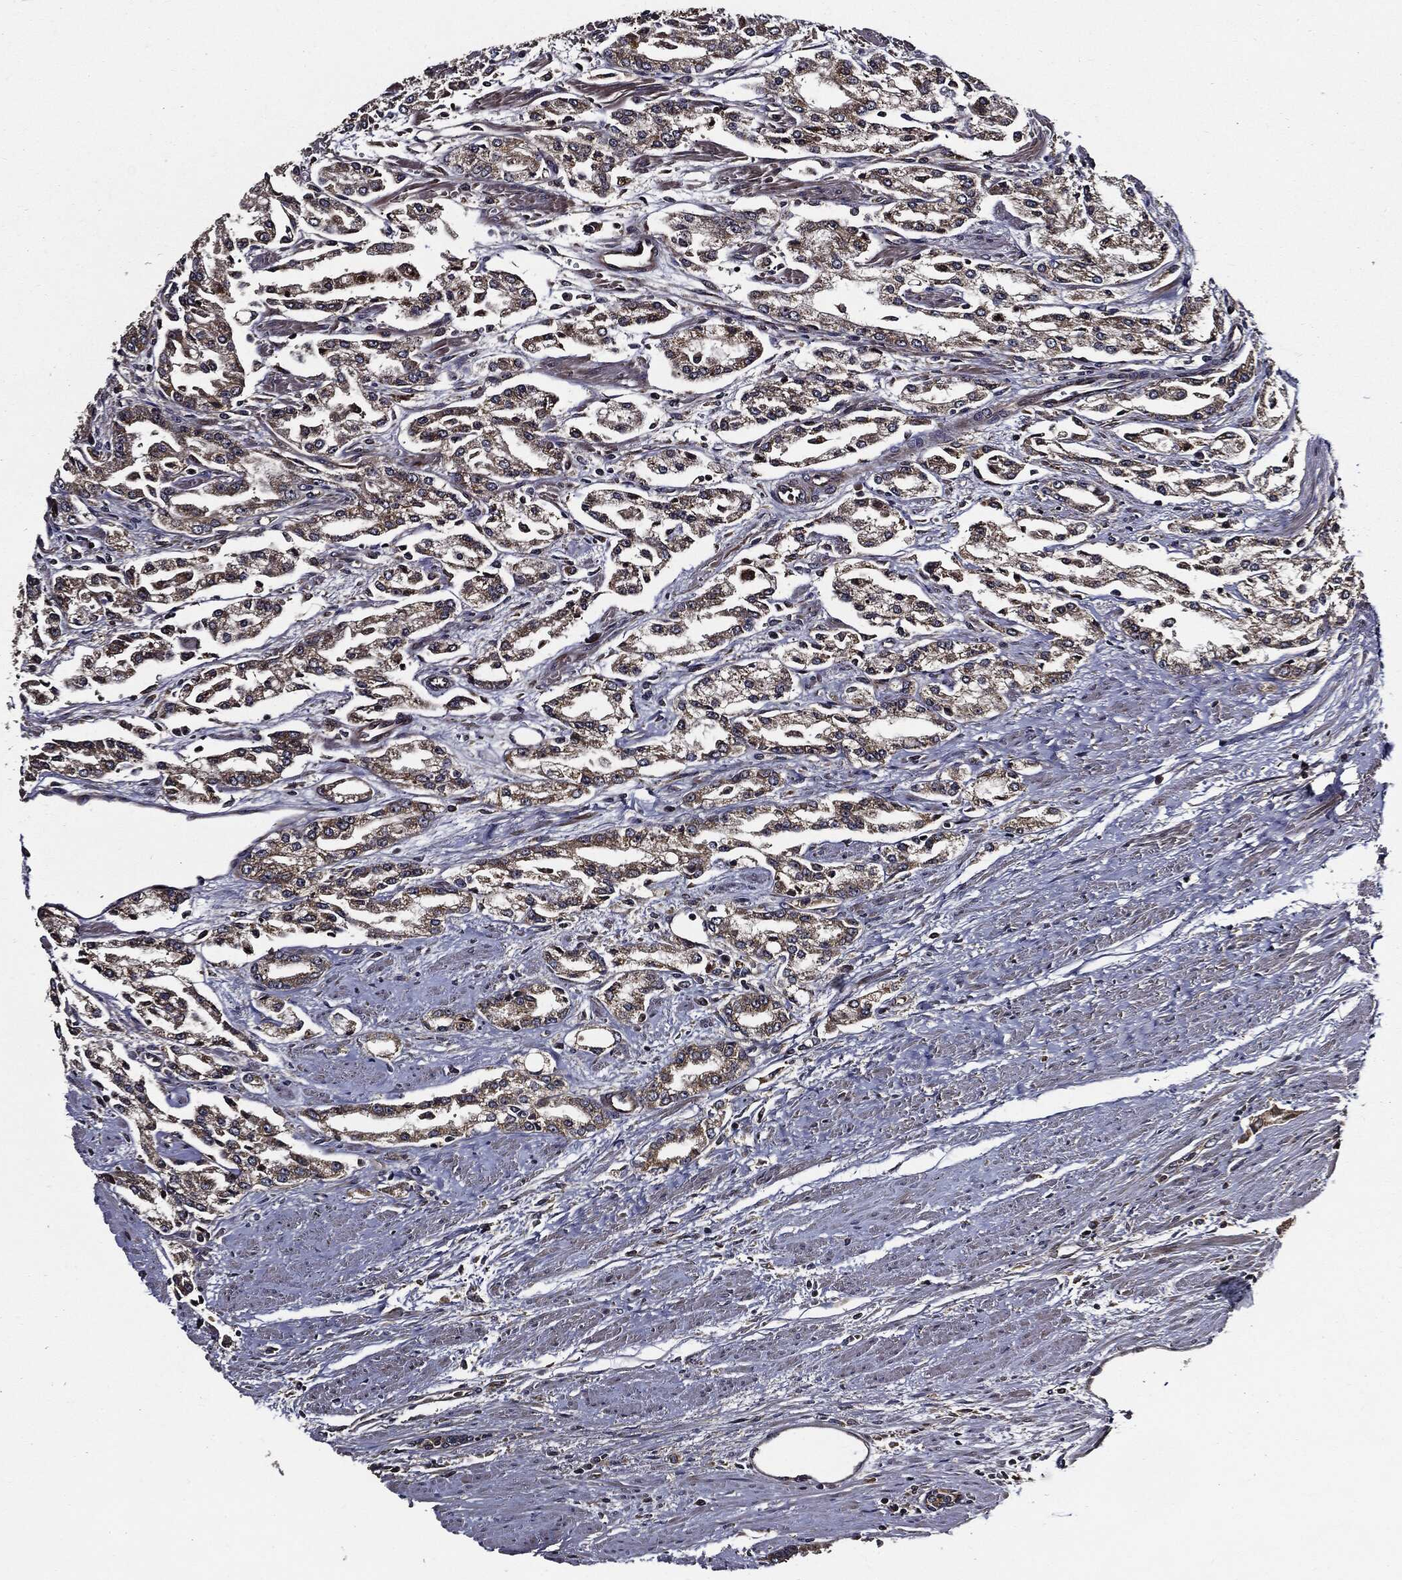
{"staining": {"intensity": "weak", "quantity": ">75%", "location": "cytoplasmic/membranous"}, "tissue": "prostate cancer", "cell_type": "Tumor cells", "image_type": "cancer", "snomed": [{"axis": "morphology", "description": "Adenocarcinoma, Medium grade"}, {"axis": "topography", "description": "Prostate"}], "caption": "Immunohistochemical staining of human prostate adenocarcinoma (medium-grade) displays low levels of weak cytoplasmic/membranous protein positivity in approximately >75% of tumor cells.", "gene": "HTT", "patient": {"sex": "male", "age": 71}}